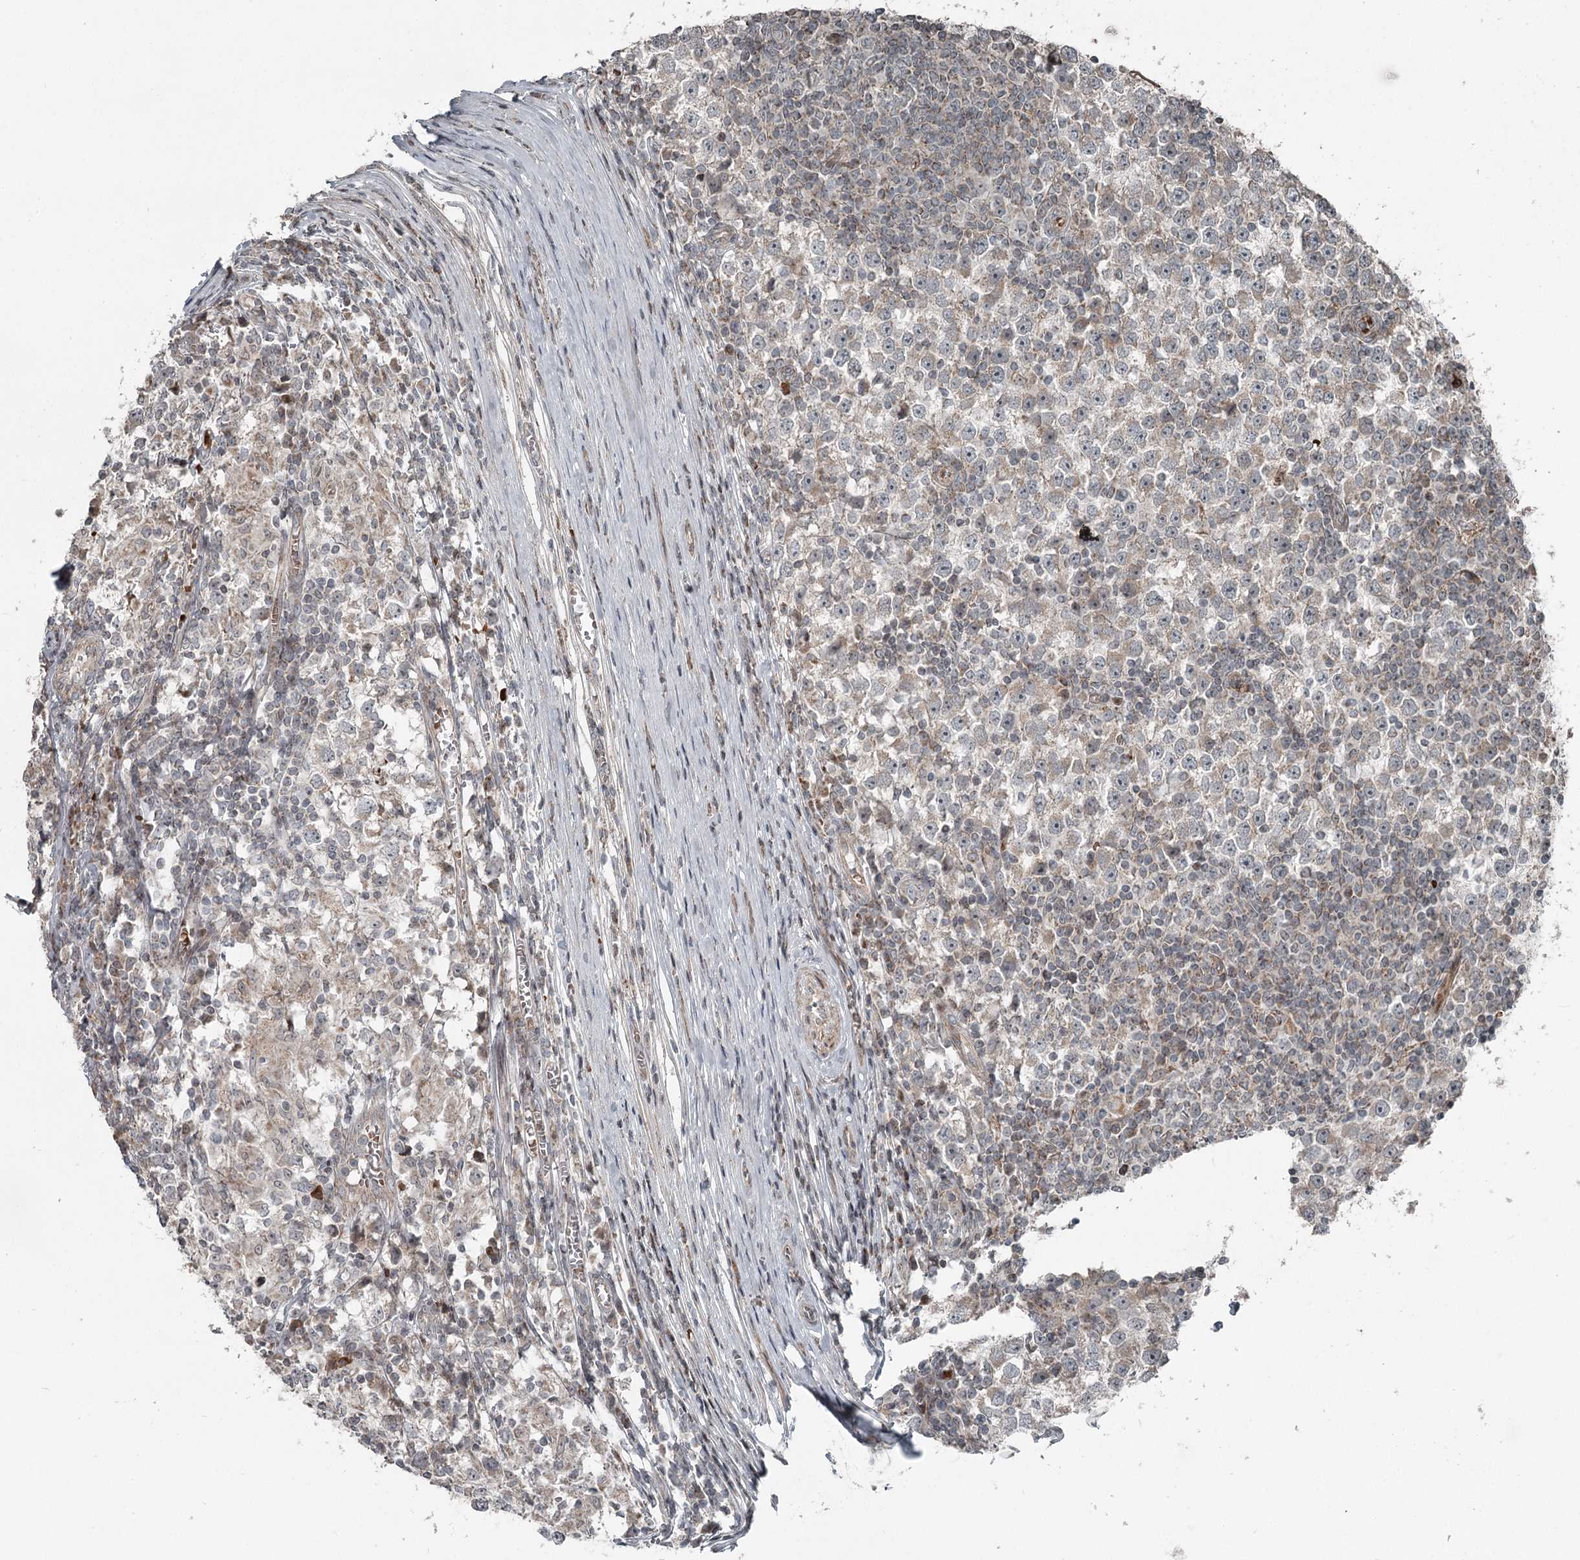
{"staining": {"intensity": "weak", "quantity": "<25%", "location": "cytoplasmic/membranous"}, "tissue": "testis cancer", "cell_type": "Tumor cells", "image_type": "cancer", "snomed": [{"axis": "morphology", "description": "Seminoma, NOS"}, {"axis": "topography", "description": "Testis"}], "caption": "Testis seminoma was stained to show a protein in brown. There is no significant expression in tumor cells.", "gene": "RASSF8", "patient": {"sex": "male", "age": 65}}